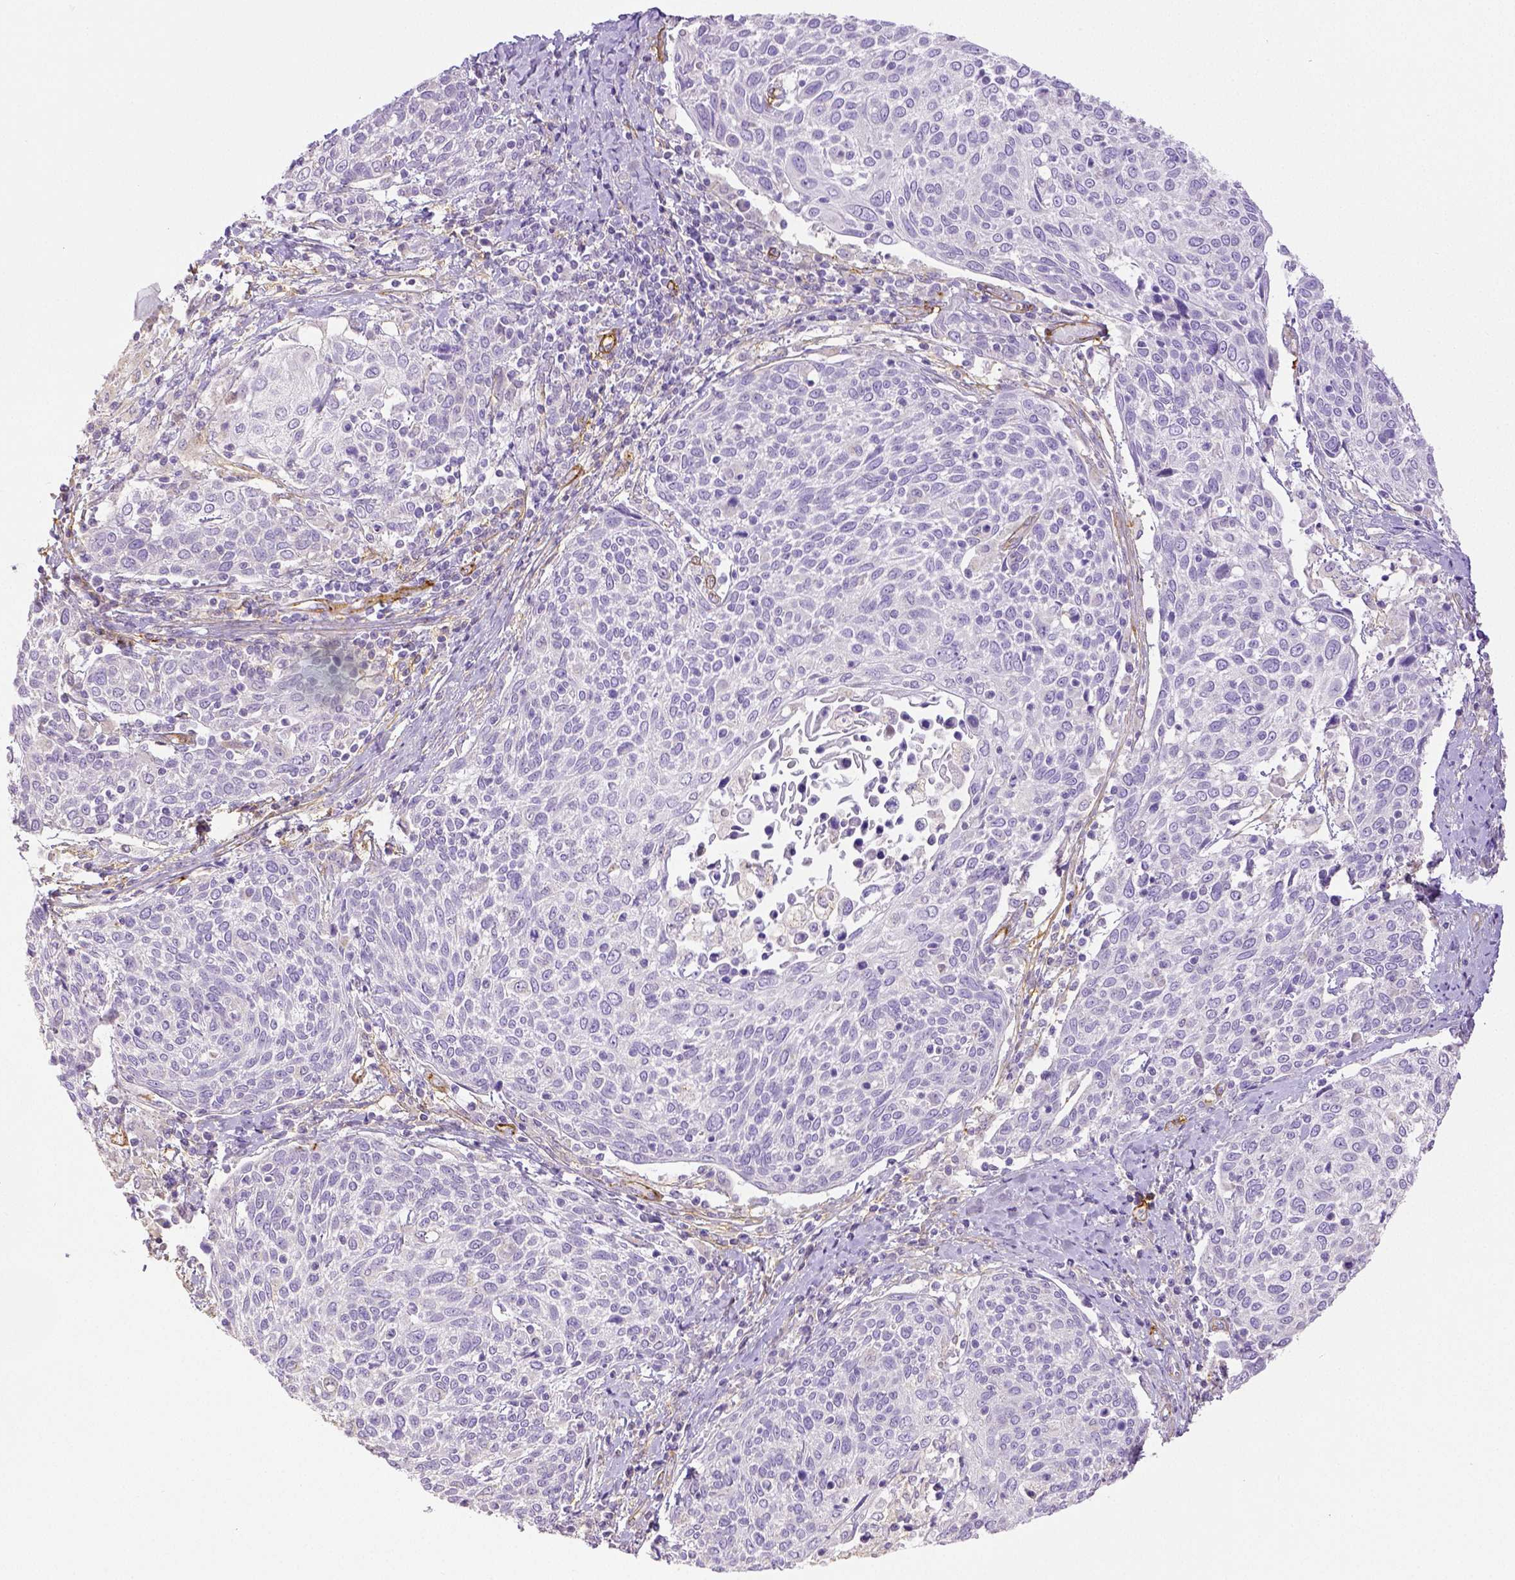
{"staining": {"intensity": "negative", "quantity": "none", "location": "none"}, "tissue": "cervical cancer", "cell_type": "Tumor cells", "image_type": "cancer", "snomed": [{"axis": "morphology", "description": "Squamous cell carcinoma, NOS"}, {"axis": "topography", "description": "Cervix"}], "caption": "A high-resolution photomicrograph shows immunohistochemistry staining of cervical cancer (squamous cell carcinoma), which shows no significant expression in tumor cells. (Brightfield microscopy of DAB immunohistochemistry (IHC) at high magnification).", "gene": "THY1", "patient": {"sex": "female", "age": 61}}